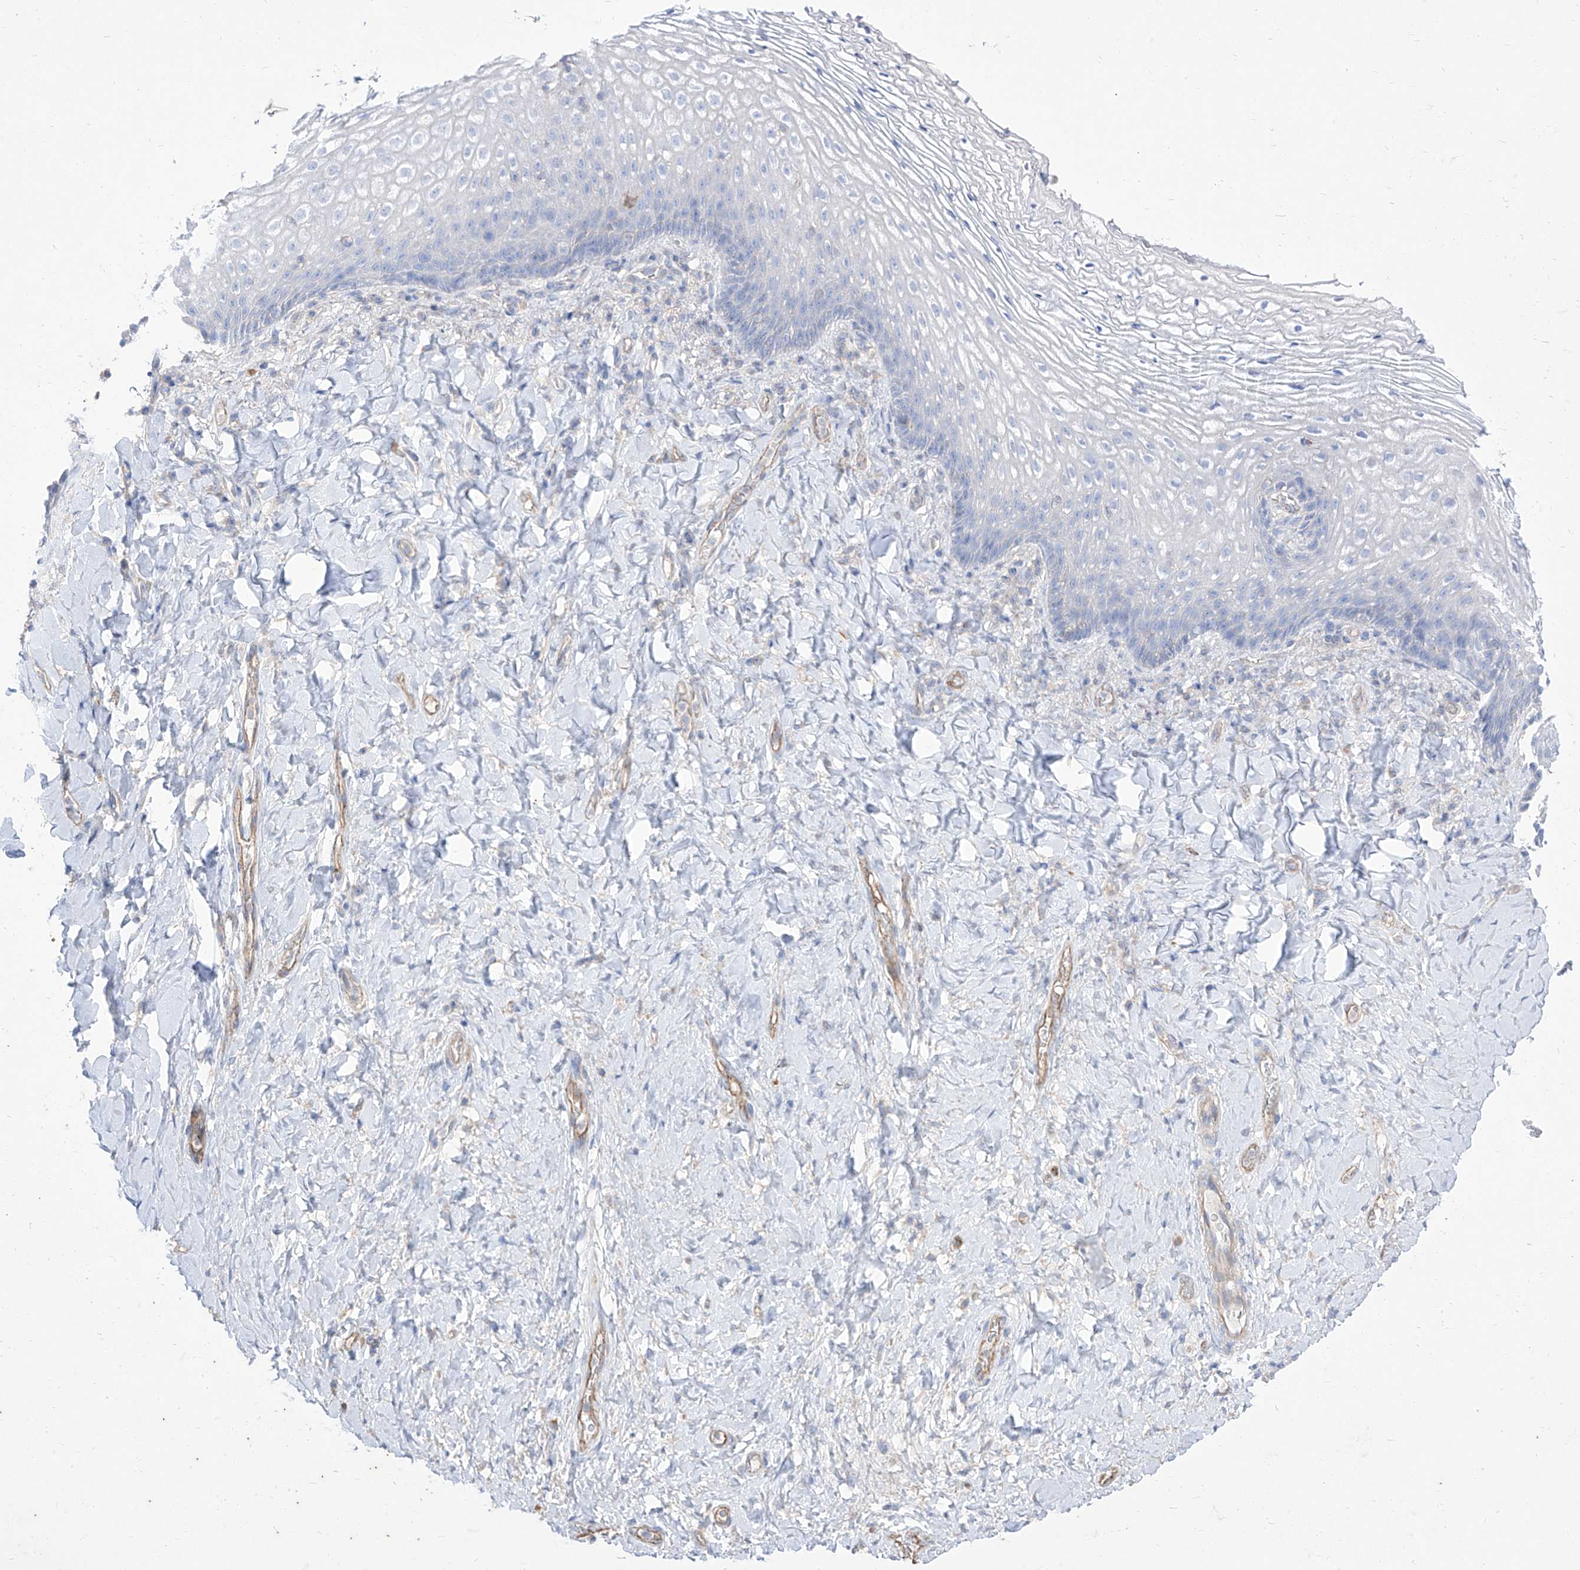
{"staining": {"intensity": "negative", "quantity": "none", "location": "none"}, "tissue": "vagina", "cell_type": "Squamous epithelial cells", "image_type": "normal", "snomed": [{"axis": "morphology", "description": "Normal tissue, NOS"}, {"axis": "topography", "description": "Vagina"}], "caption": "This histopathology image is of benign vagina stained with immunohistochemistry (IHC) to label a protein in brown with the nuclei are counter-stained blue. There is no positivity in squamous epithelial cells.", "gene": "C1orf74", "patient": {"sex": "female", "age": 60}}